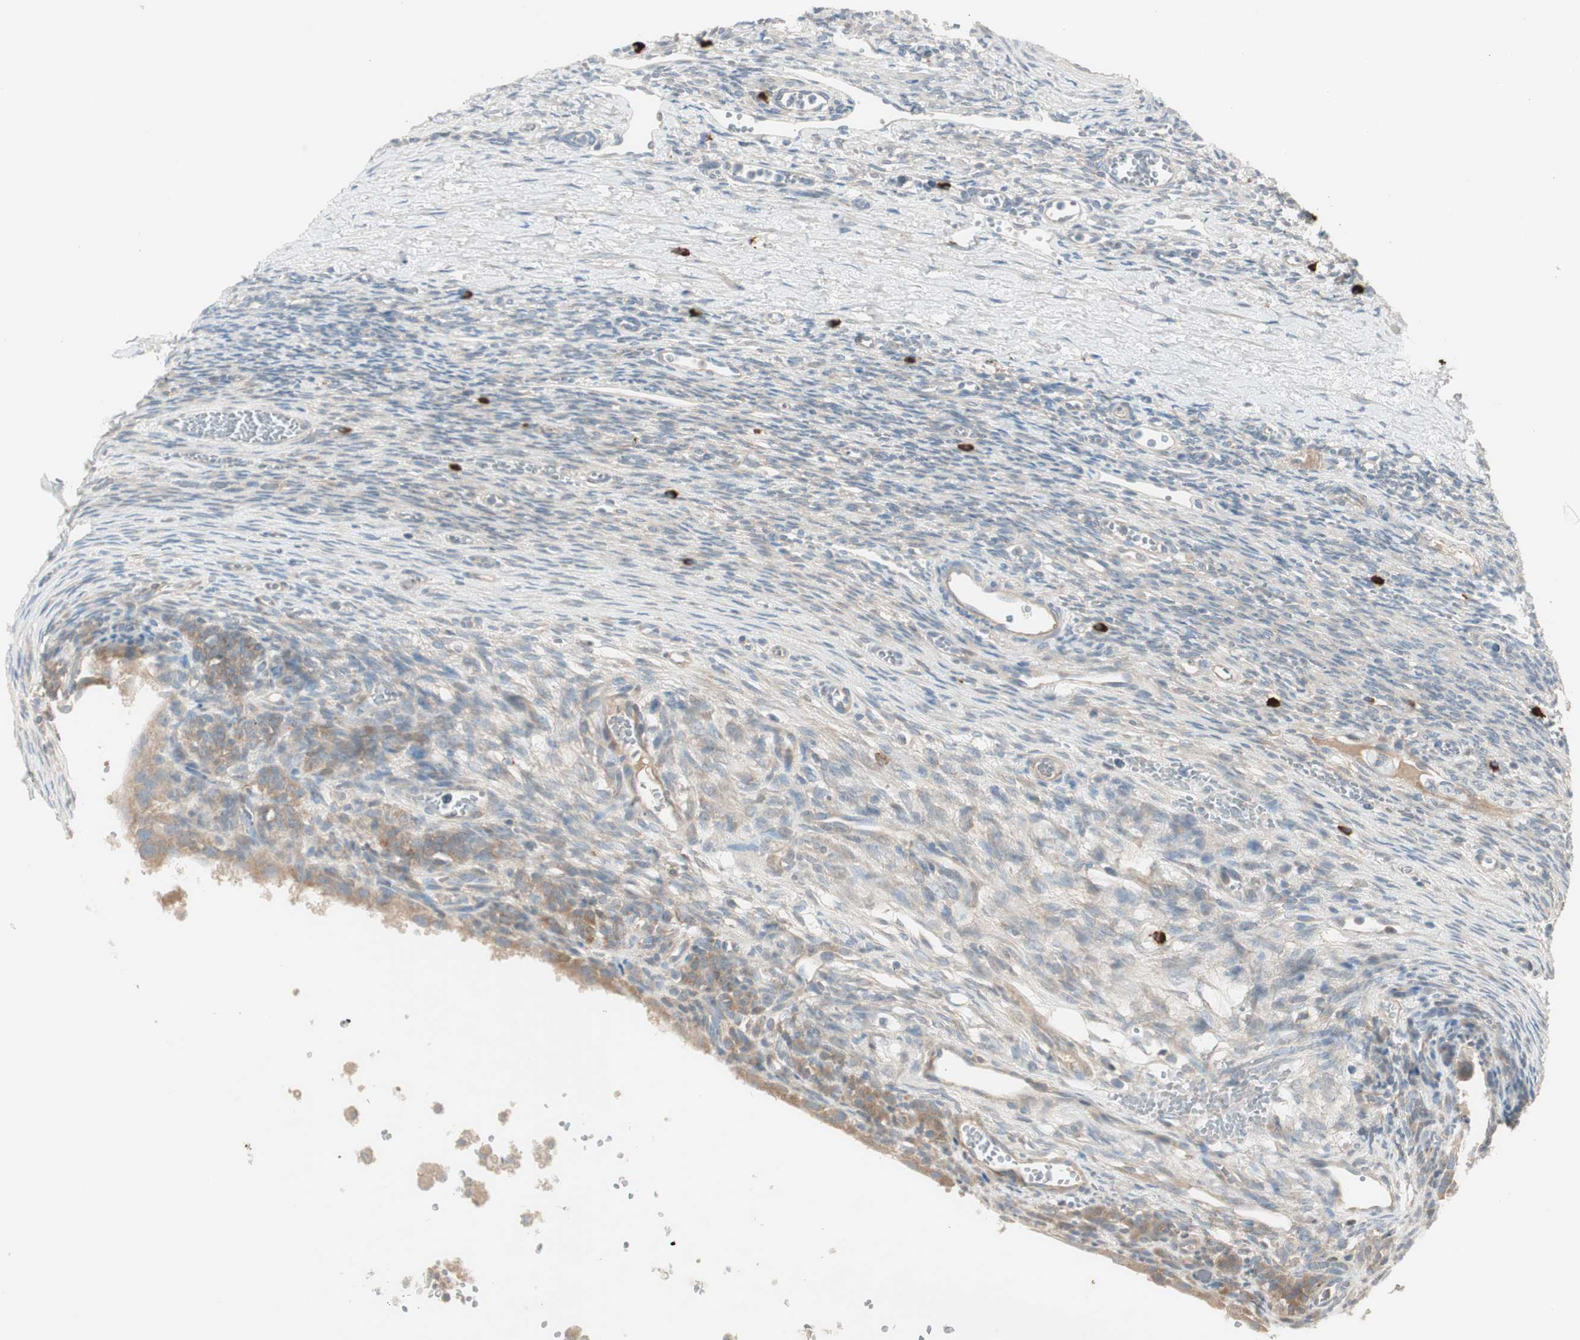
{"staining": {"intensity": "weak", "quantity": "25%-75%", "location": "cytoplasmic/membranous"}, "tissue": "ovary", "cell_type": "Ovarian stroma cells", "image_type": "normal", "snomed": [{"axis": "morphology", "description": "Normal tissue, NOS"}, {"axis": "topography", "description": "Ovary"}], "caption": "An immunohistochemistry photomicrograph of benign tissue is shown. Protein staining in brown labels weak cytoplasmic/membranous positivity in ovary within ovarian stroma cells.", "gene": "MAPRE3", "patient": {"sex": "female", "age": 33}}